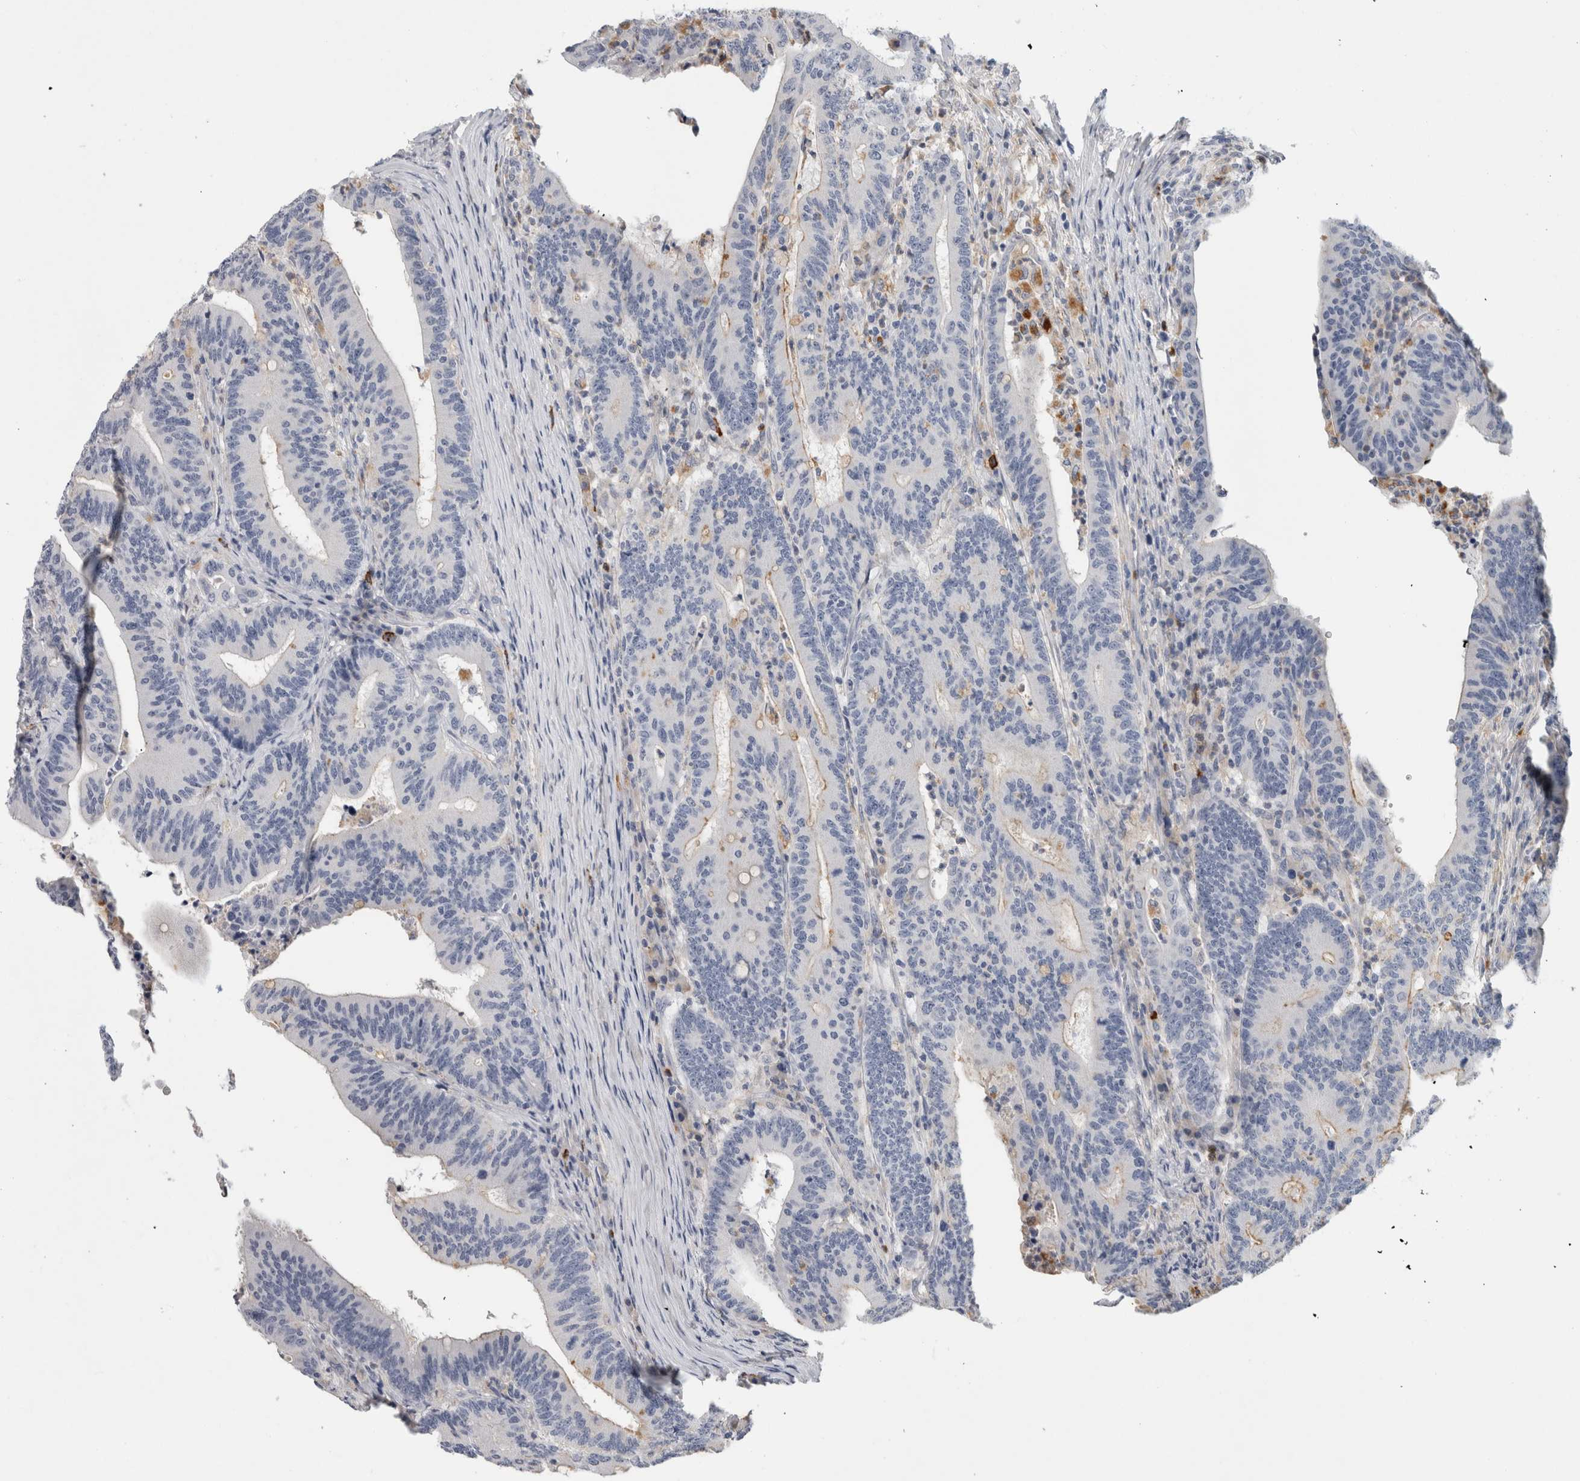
{"staining": {"intensity": "negative", "quantity": "none", "location": "none"}, "tissue": "colorectal cancer", "cell_type": "Tumor cells", "image_type": "cancer", "snomed": [{"axis": "morphology", "description": "Adenocarcinoma, NOS"}, {"axis": "topography", "description": "Colon"}], "caption": "DAB immunohistochemical staining of human adenocarcinoma (colorectal) reveals no significant staining in tumor cells. Nuclei are stained in blue.", "gene": "CD63", "patient": {"sex": "female", "age": 66}}